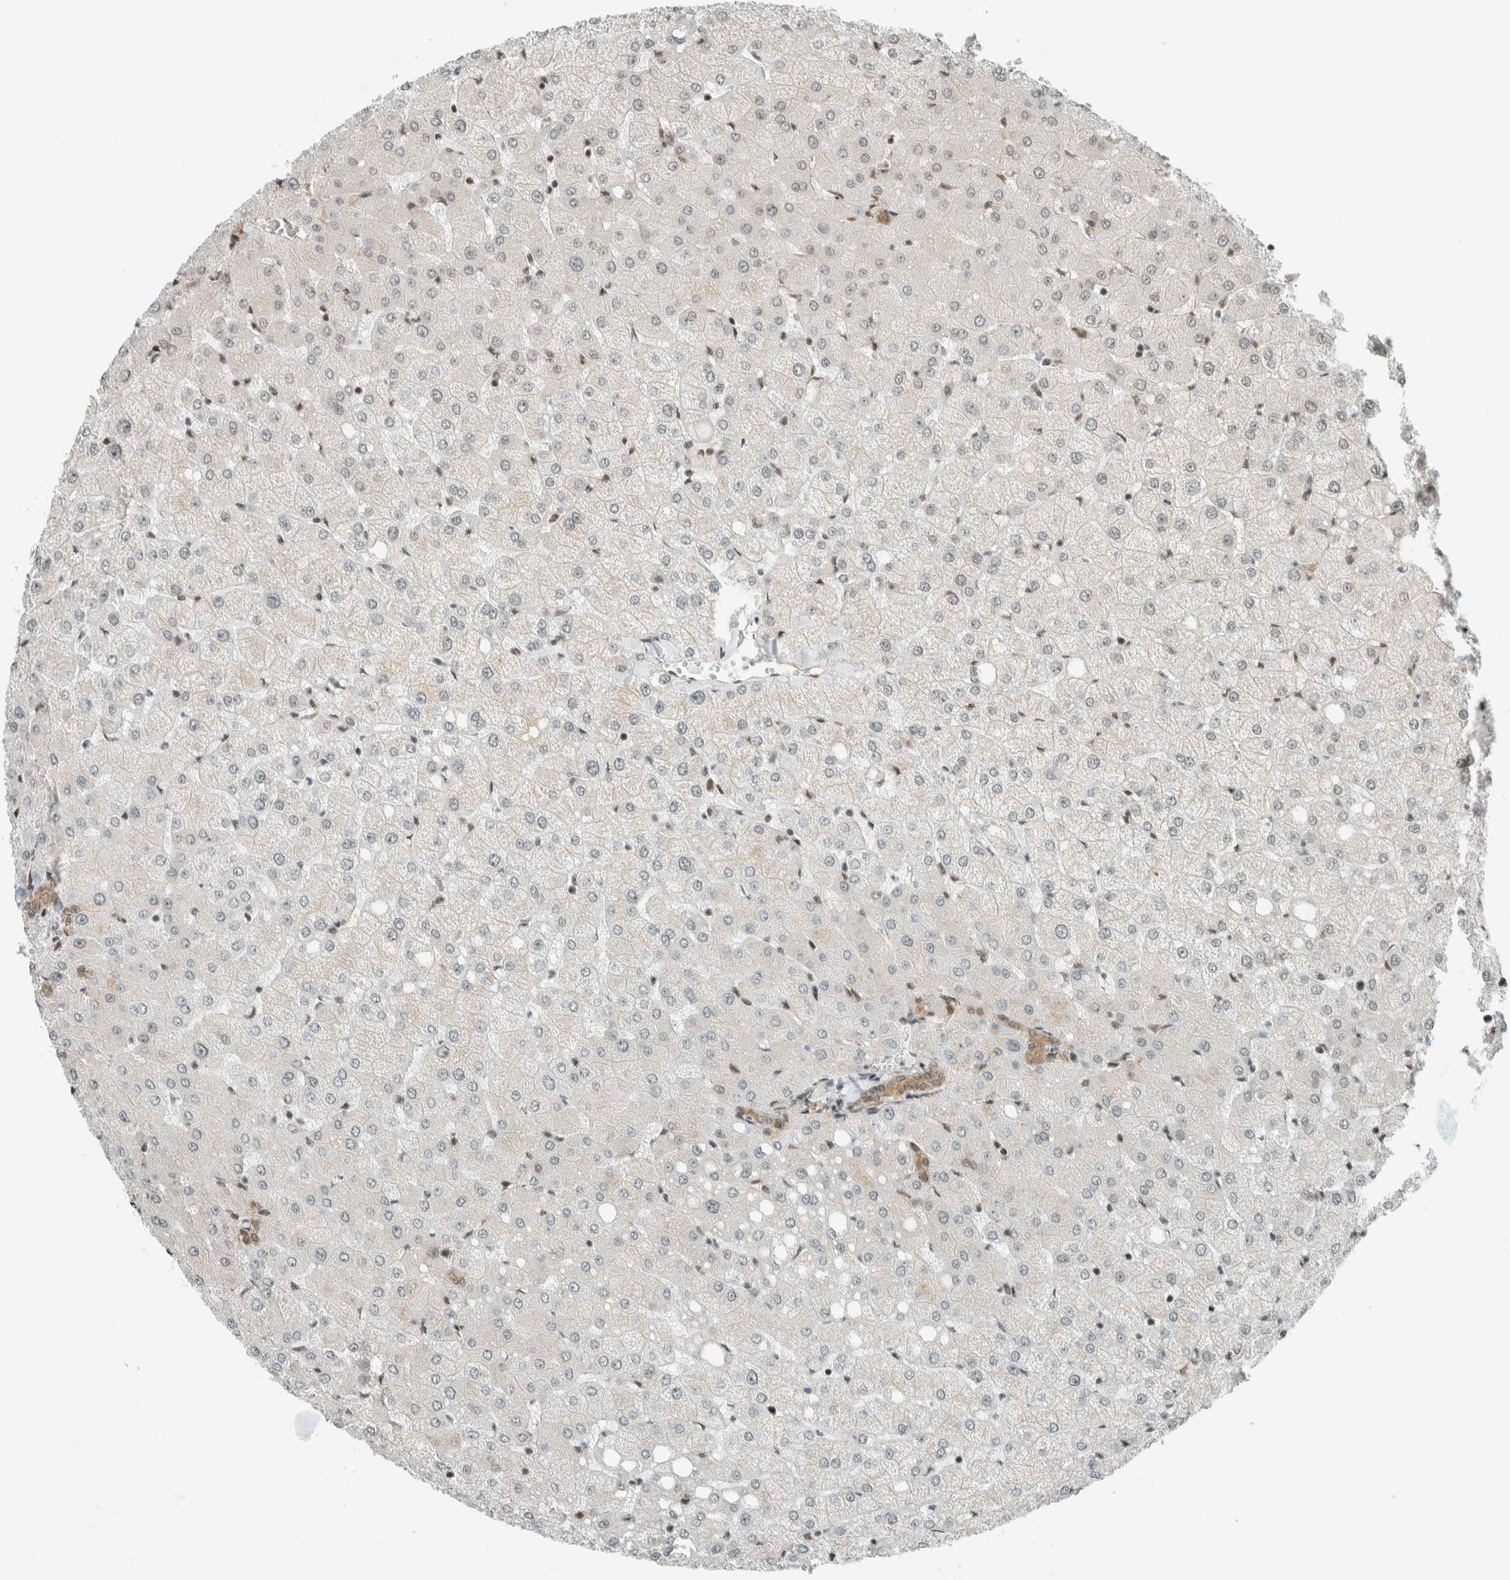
{"staining": {"intensity": "moderate", "quantity": ">75%", "location": "cytoplasmic/membranous,nuclear"}, "tissue": "liver", "cell_type": "Cholangiocytes", "image_type": "normal", "snomed": [{"axis": "morphology", "description": "Normal tissue, NOS"}, {"axis": "topography", "description": "Liver"}], "caption": "Liver stained for a protein demonstrates moderate cytoplasmic/membranous,nuclear positivity in cholangiocytes. Nuclei are stained in blue.", "gene": "NIBAN2", "patient": {"sex": "female", "age": 54}}